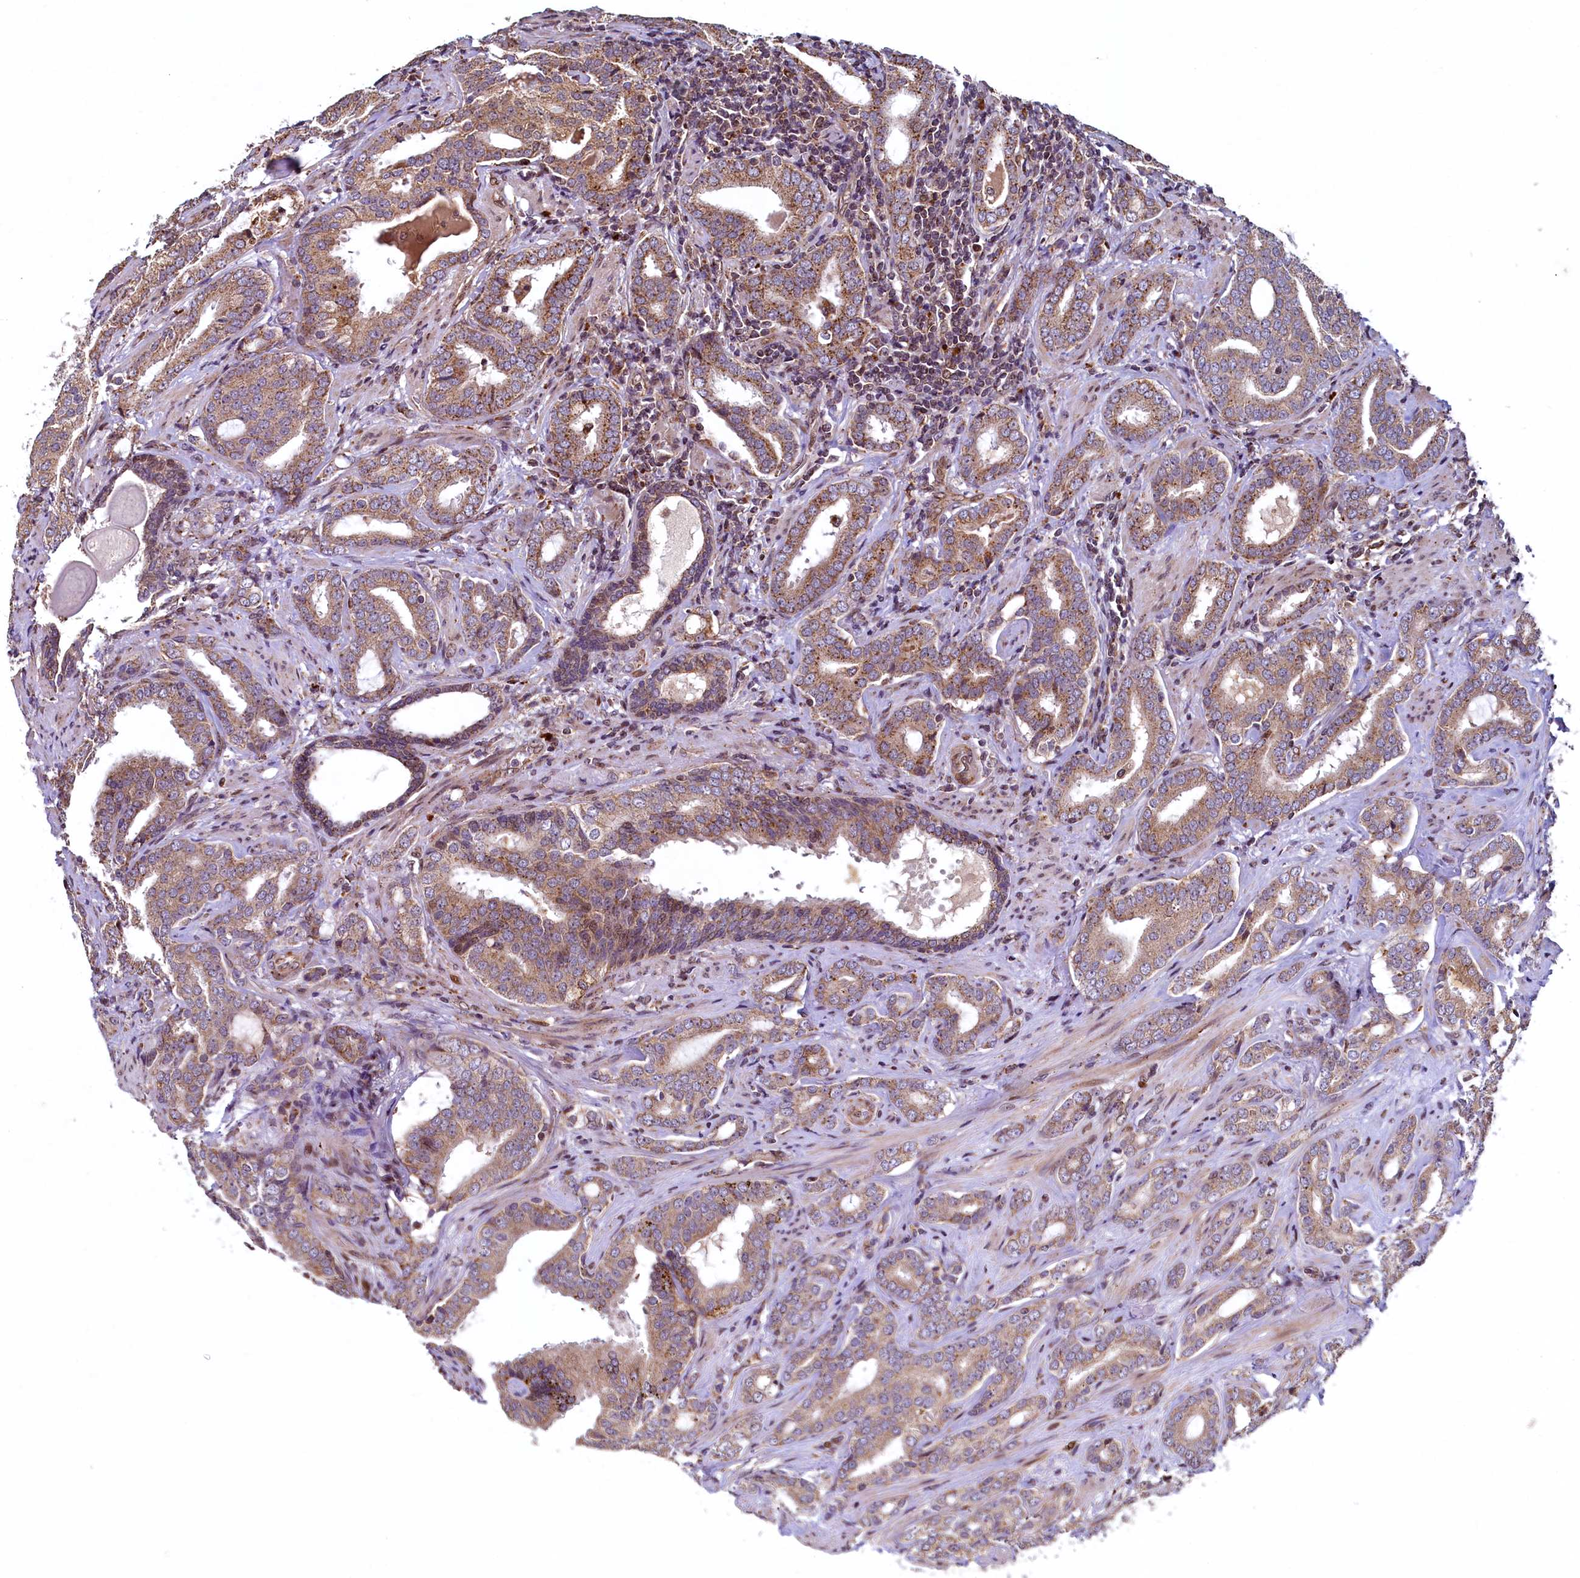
{"staining": {"intensity": "moderate", "quantity": ">75%", "location": "cytoplasmic/membranous"}, "tissue": "prostate cancer", "cell_type": "Tumor cells", "image_type": "cancer", "snomed": [{"axis": "morphology", "description": "Adenocarcinoma, High grade"}, {"axis": "topography", "description": "Prostate"}], "caption": "High-grade adenocarcinoma (prostate) was stained to show a protein in brown. There is medium levels of moderate cytoplasmic/membranous expression in about >75% of tumor cells.", "gene": "ZNF577", "patient": {"sex": "male", "age": 63}}